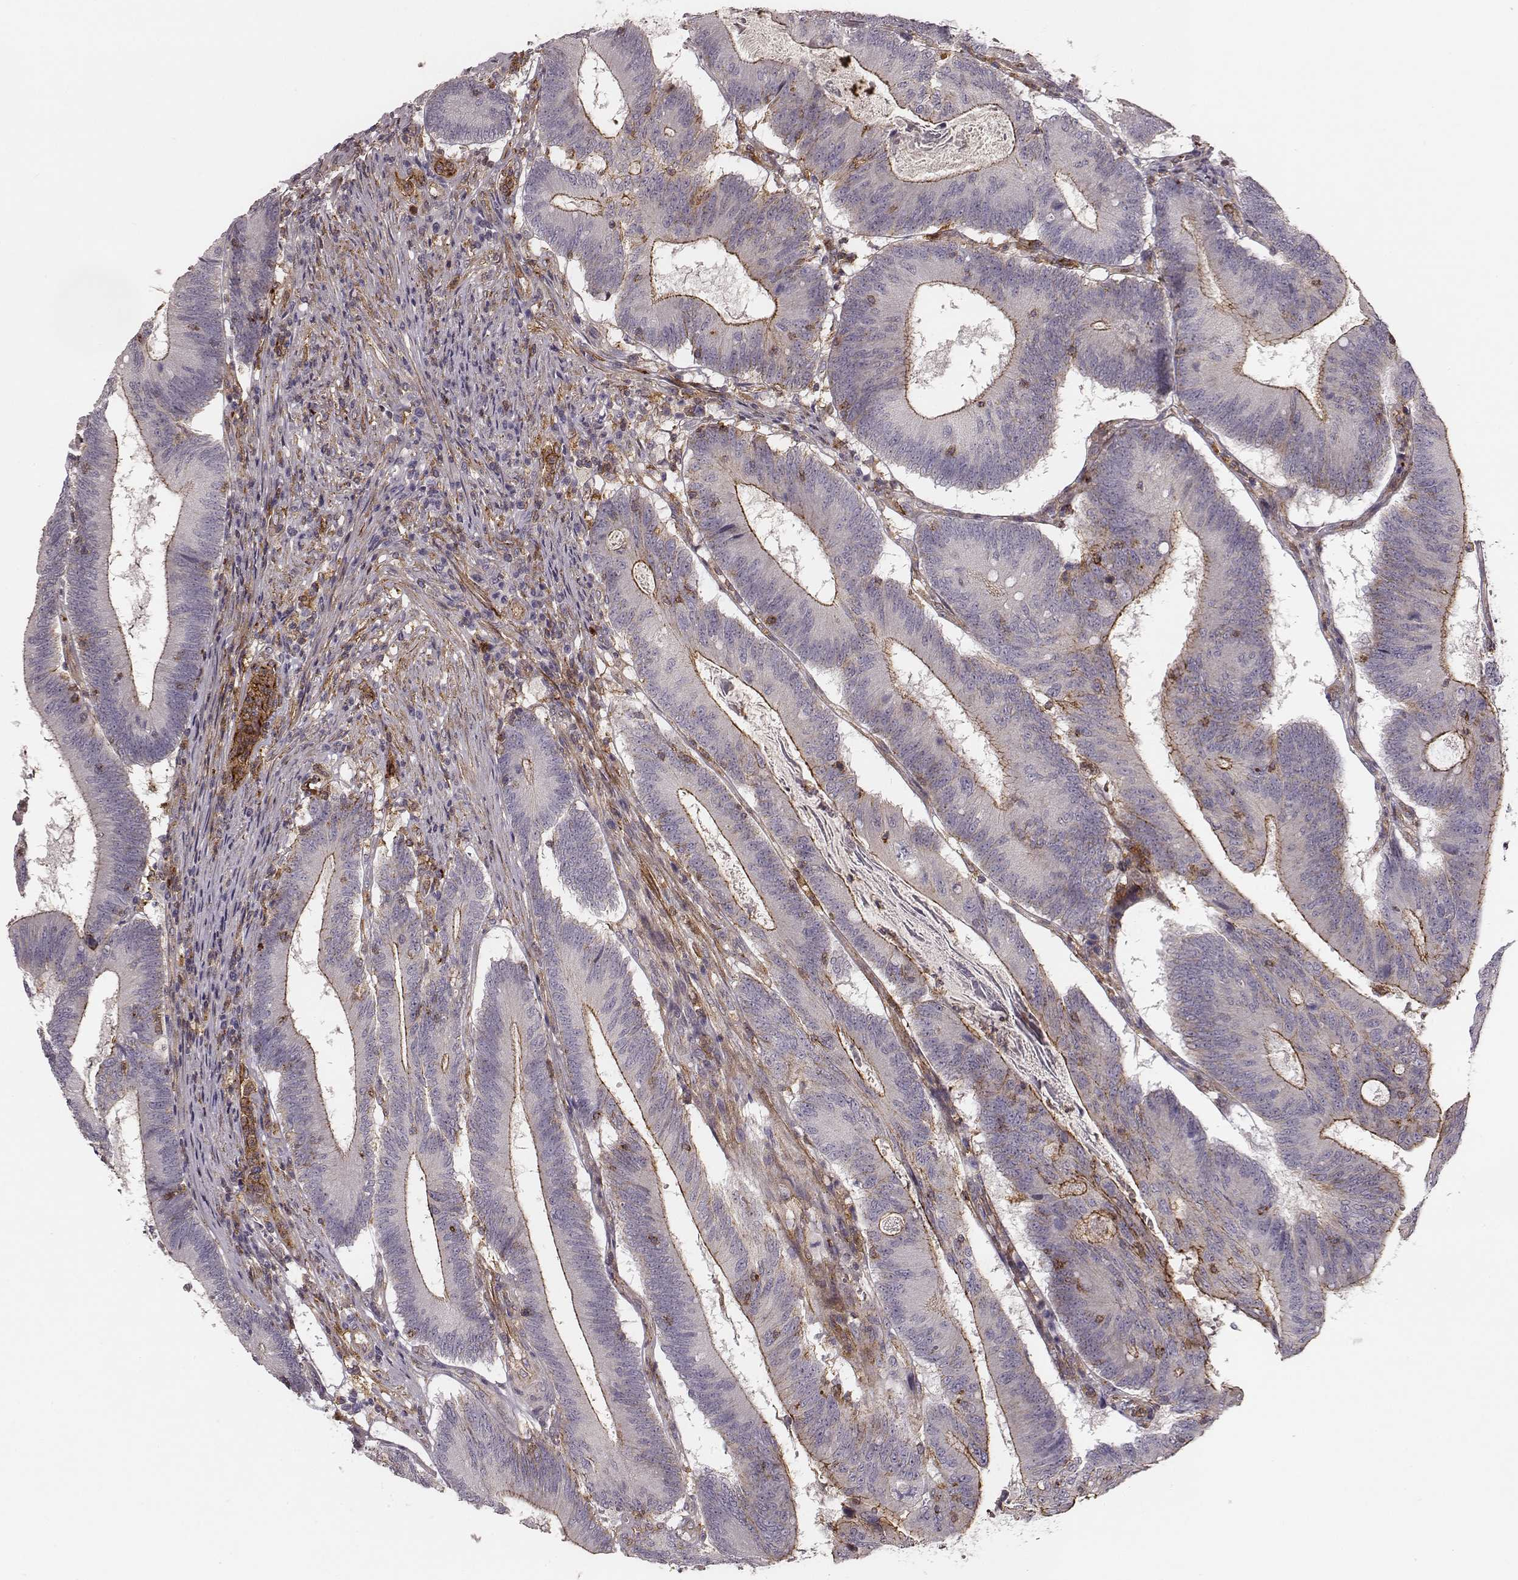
{"staining": {"intensity": "strong", "quantity": "<25%", "location": "cytoplasmic/membranous"}, "tissue": "colorectal cancer", "cell_type": "Tumor cells", "image_type": "cancer", "snomed": [{"axis": "morphology", "description": "Adenocarcinoma, NOS"}, {"axis": "topography", "description": "Colon"}], "caption": "A brown stain shows strong cytoplasmic/membranous staining of a protein in colorectal cancer (adenocarcinoma) tumor cells. (DAB IHC, brown staining for protein, blue staining for nuclei).", "gene": "ZYX", "patient": {"sex": "female", "age": 70}}